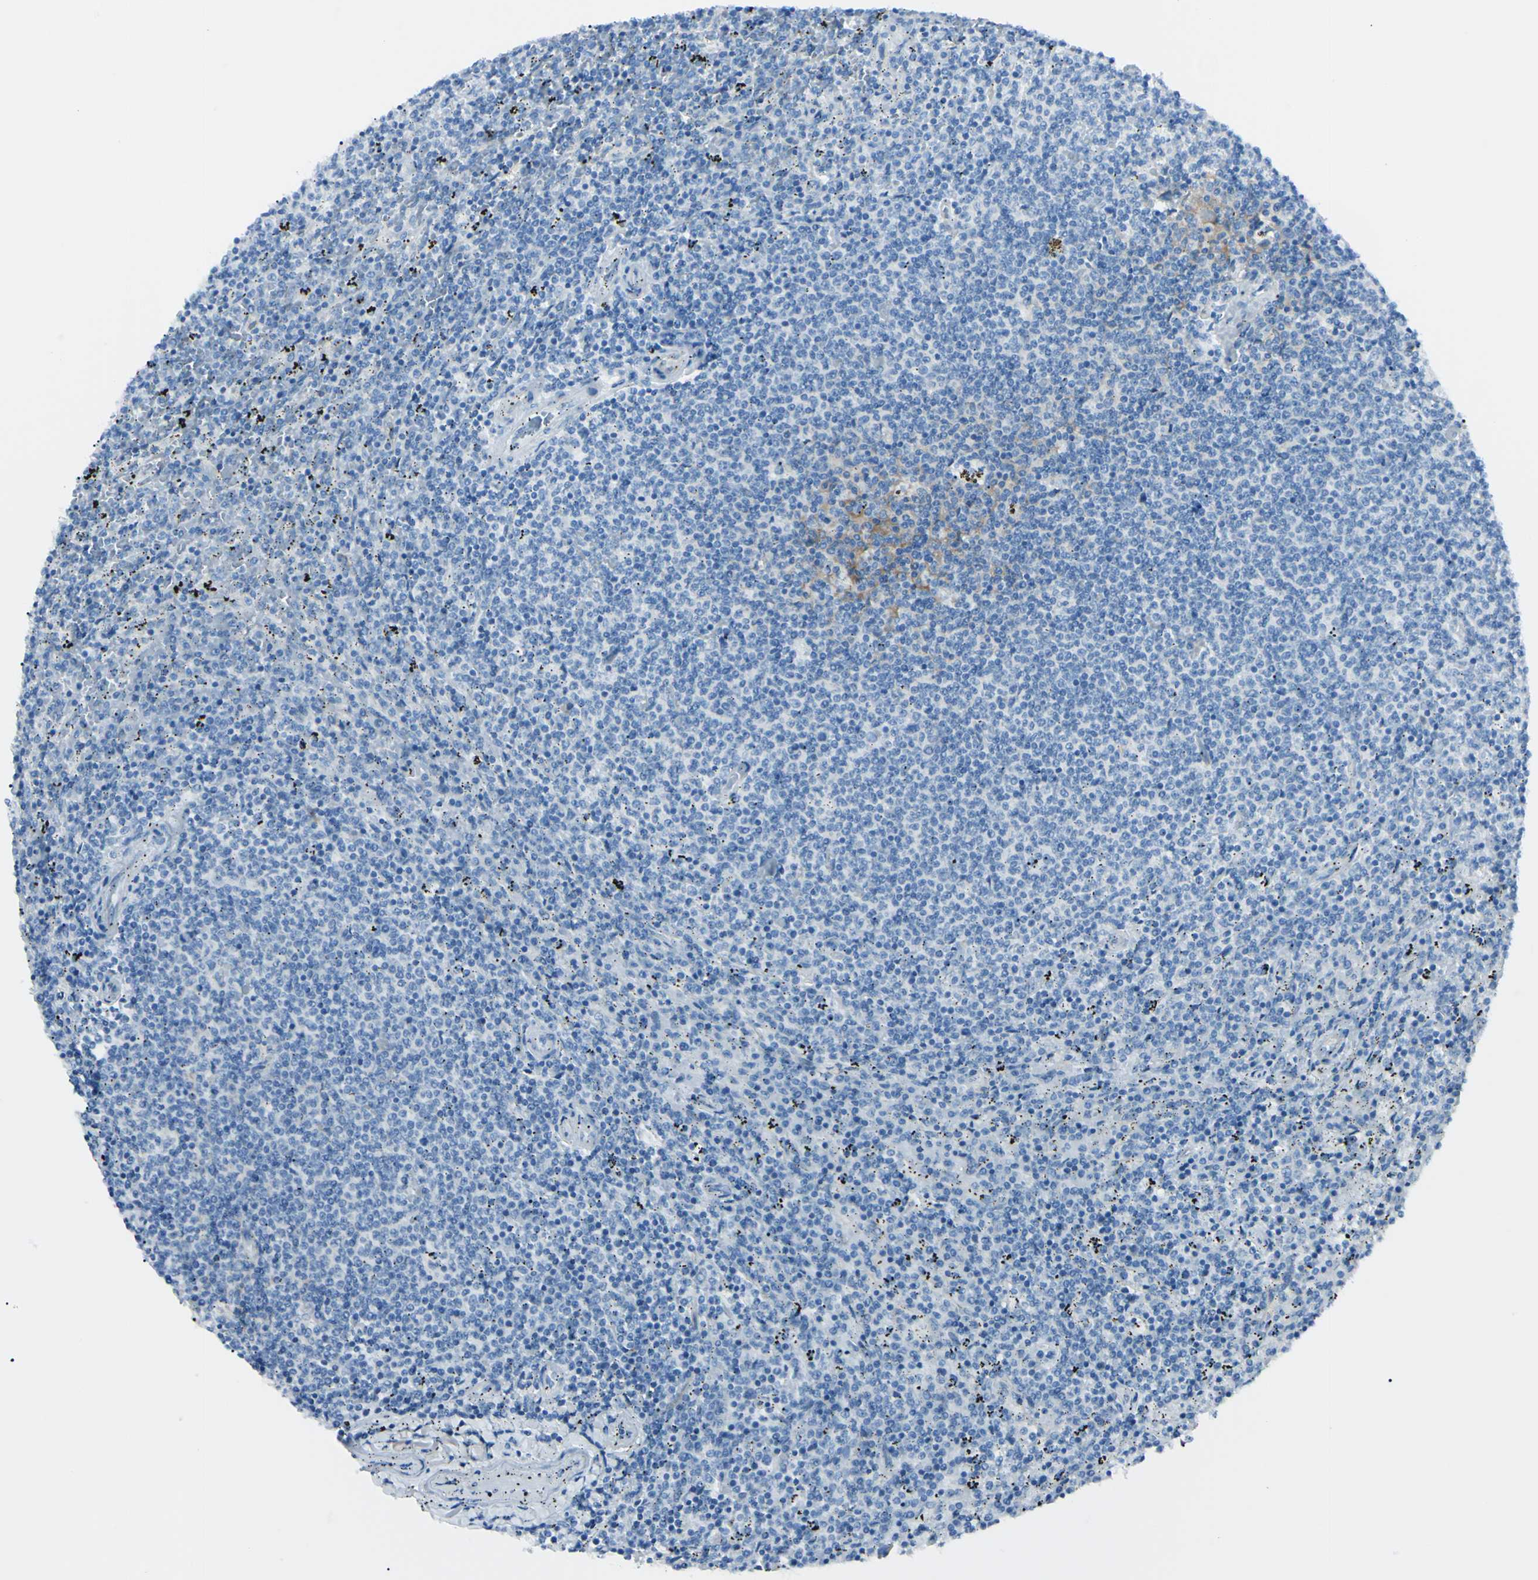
{"staining": {"intensity": "weak", "quantity": "<25%", "location": "cytoplasmic/membranous"}, "tissue": "lymphoma", "cell_type": "Tumor cells", "image_type": "cancer", "snomed": [{"axis": "morphology", "description": "Malignant lymphoma, non-Hodgkin's type, Low grade"}, {"axis": "topography", "description": "Spleen"}], "caption": "Malignant lymphoma, non-Hodgkin's type (low-grade) stained for a protein using immunohistochemistry demonstrates no positivity tumor cells.", "gene": "FOLH1", "patient": {"sex": "female", "age": 50}}